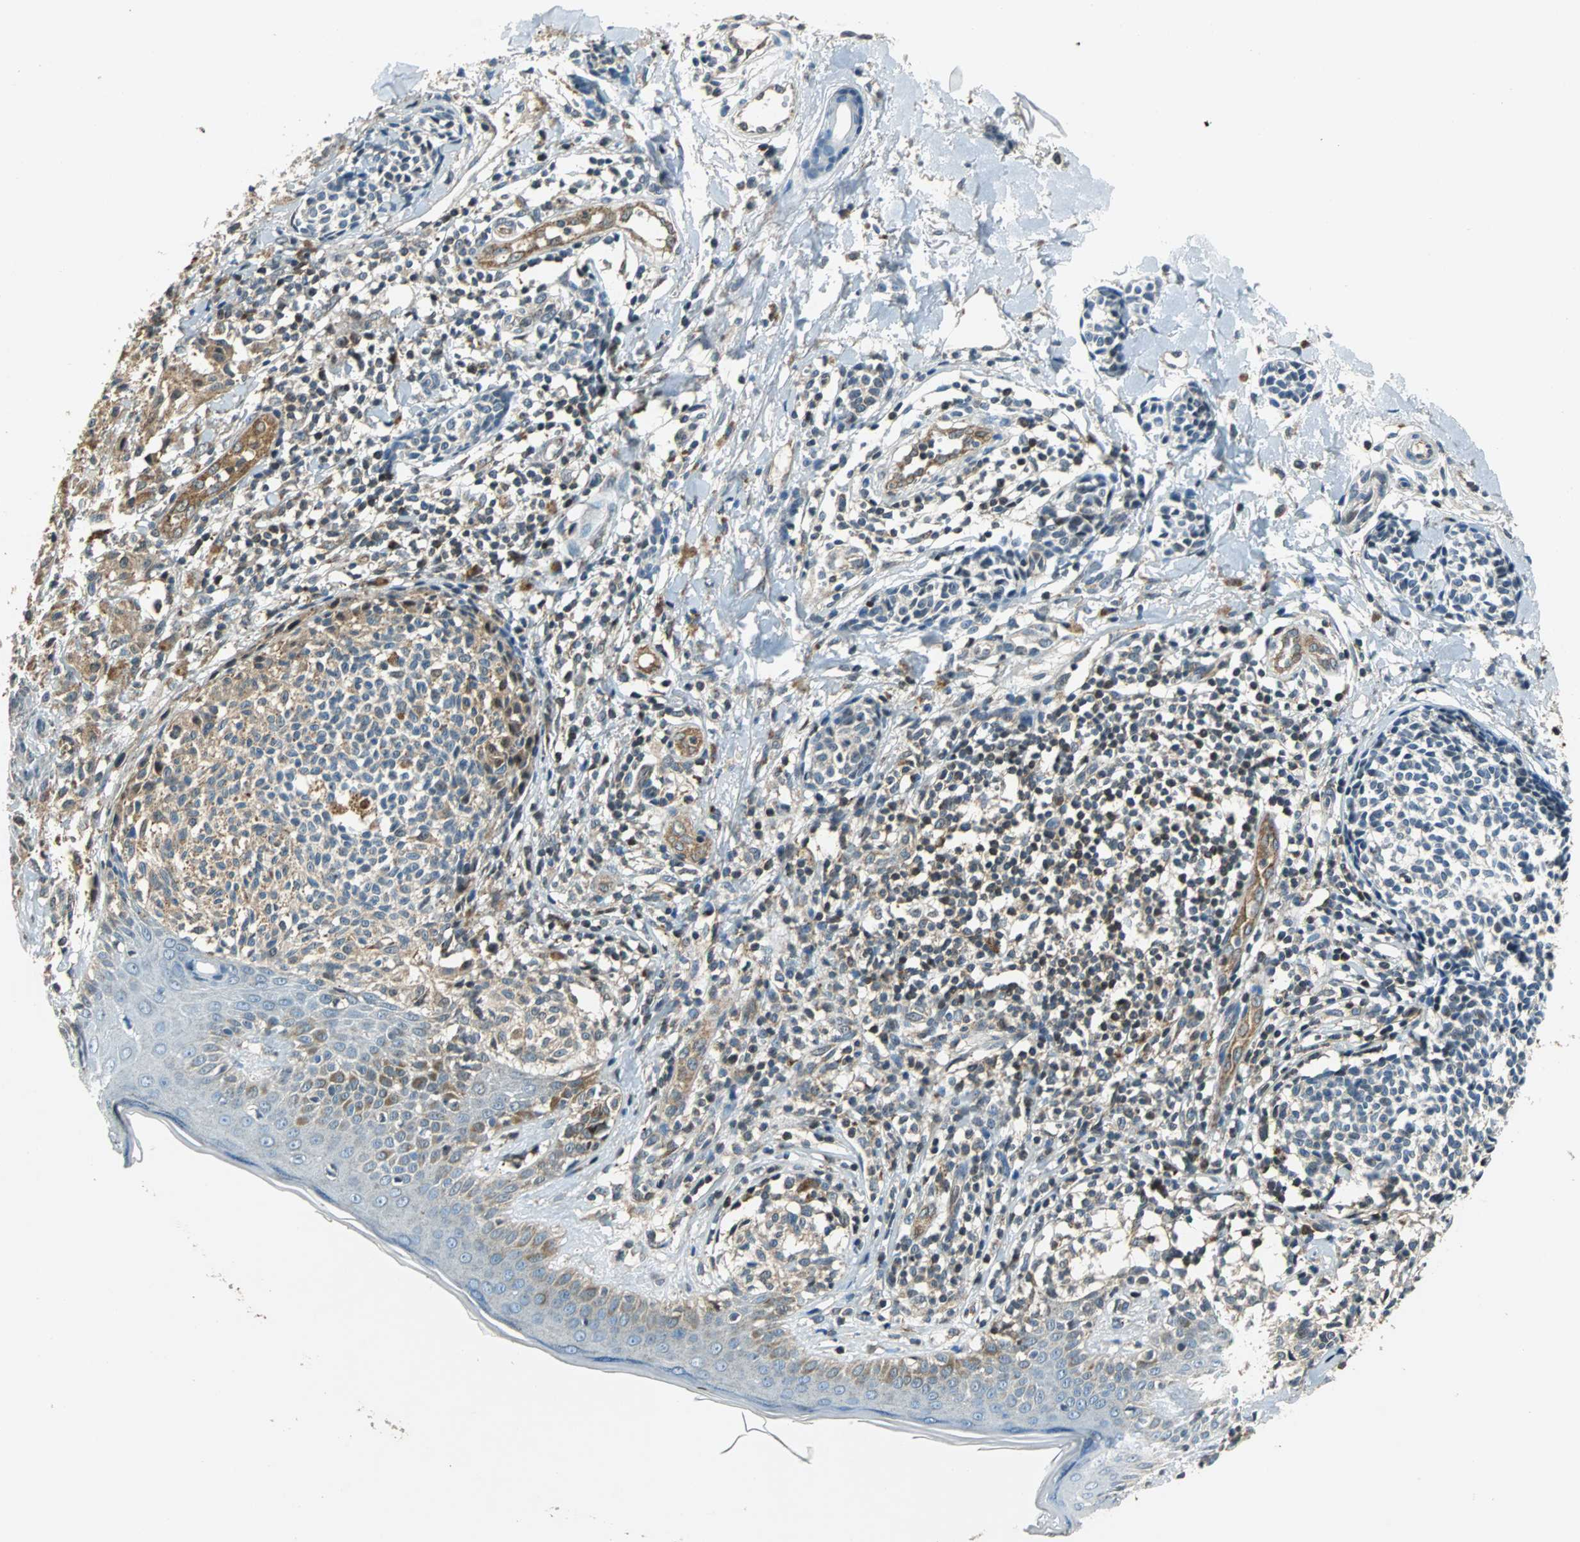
{"staining": {"intensity": "weak", "quantity": "25%-75%", "location": "cytoplasmic/membranous"}, "tissue": "melanoma", "cell_type": "Tumor cells", "image_type": "cancer", "snomed": [{"axis": "morphology", "description": "Malignant melanoma, NOS"}, {"axis": "topography", "description": "Skin"}], "caption": "The photomicrograph demonstrates immunohistochemical staining of malignant melanoma. There is weak cytoplasmic/membranous expression is appreciated in approximately 25%-75% of tumor cells. (DAB (3,3'-diaminobenzidine) = brown stain, brightfield microscopy at high magnification).", "gene": "GSDMD", "patient": {"sex": "male", "age": 67}}